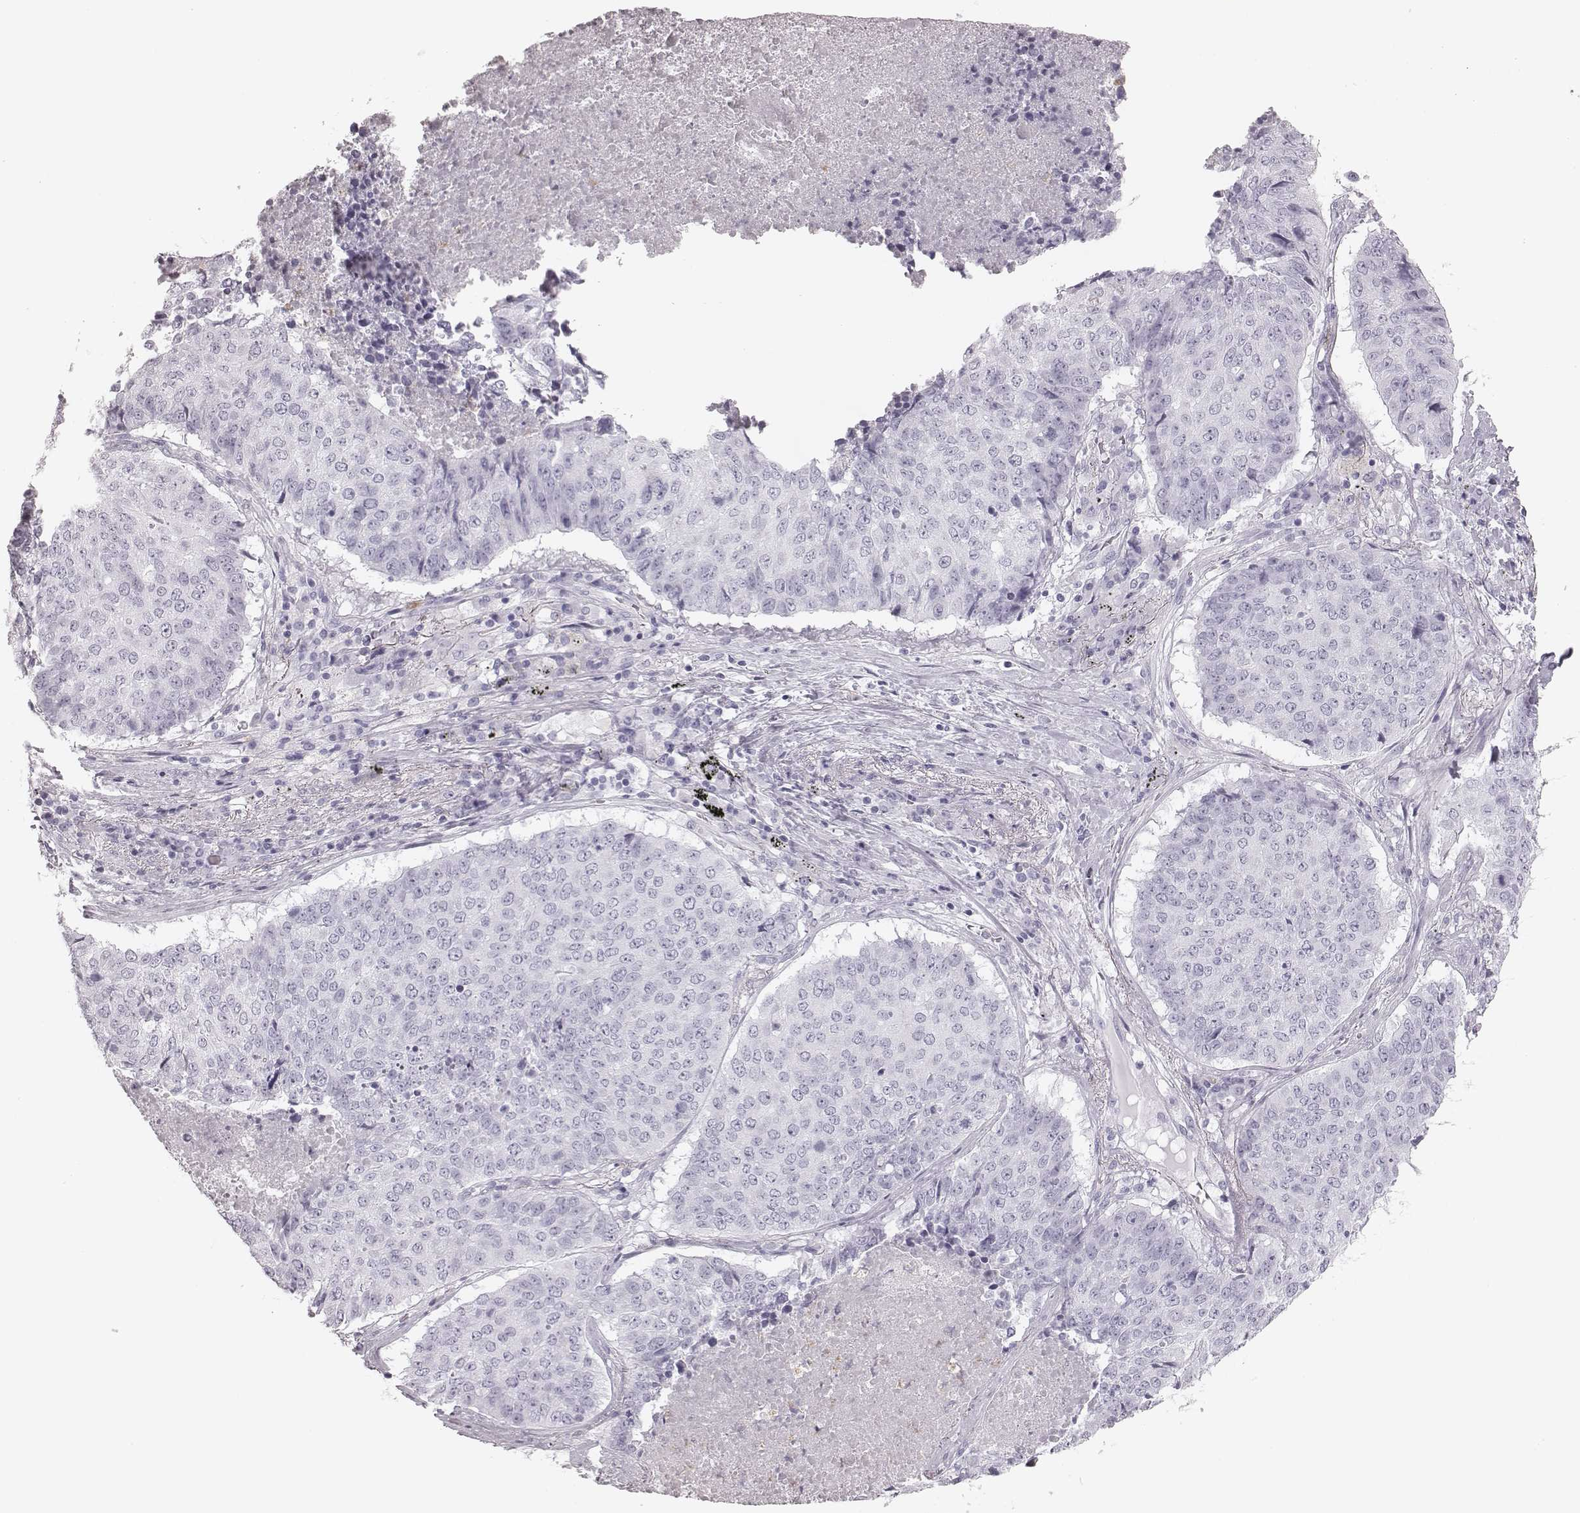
{"staining": {"intensity": "negative", "quantity": "none", "location": "none"}, "tissue": "lung cancer", "cell_type": "Tumor cells", "image_type": "cancer", "snomed": [{"axis": "morphology", "description": "Normal tissue, NOS"}, {"axis": "morphology", "description": "Squamous cell carcinoma, NOS"}, {"axis": "topography", "description": "Bronchus"}, {"axis": "topography", "description": "Lung"}], "caption": "This is an immunohistochemistry image of squamous cell carcinoma (lung). There is no staining in tumor cells.", "gene": "ELANE", "patient": {"sex": "male", "age": 64}}